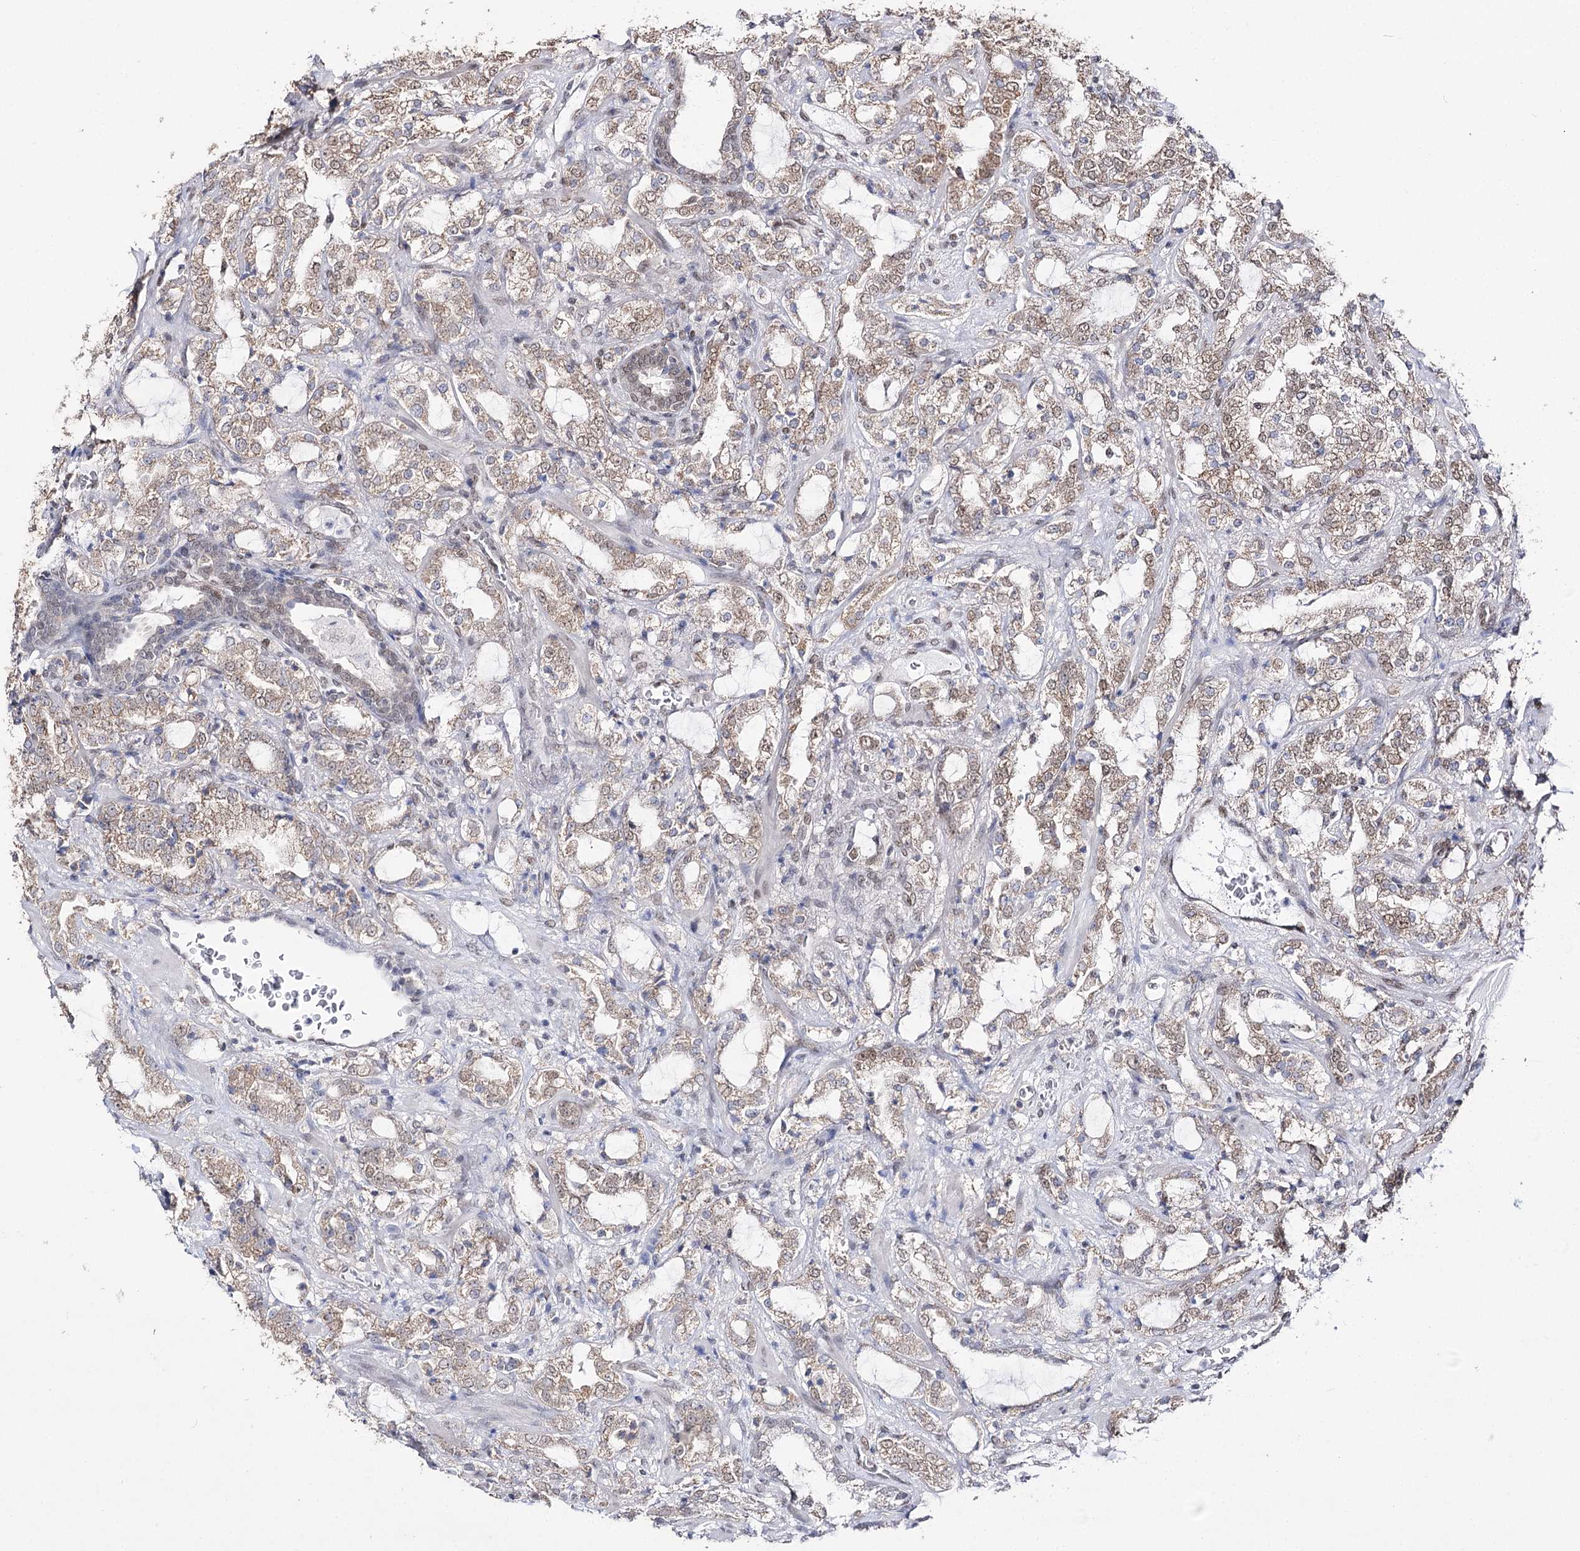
{"staining": {"intensity": "weak", "quantity": ">75%", "location": "cytoplasmic/membranous,nuclear"}, "tissue": "prostate cancer", "cell_type": "Tumor cells", "image_type": "cancer", "snomed": [{"axis": "morphology", "description": "Adenocarcinoma, High grade"}, {"axis": "topography", "description": "Prostate"}], "caption": "Weak cytoplasmic/membranous and nuclear positivity is seen in about >75% of tumor cells in adenocarcinoma (high-grade) (prostate). Ihc stains the protein of interest in brown and the nuclei are stained blue.", "gene": "VGLL4", "patient": {"sex": "male", "age": 64}}